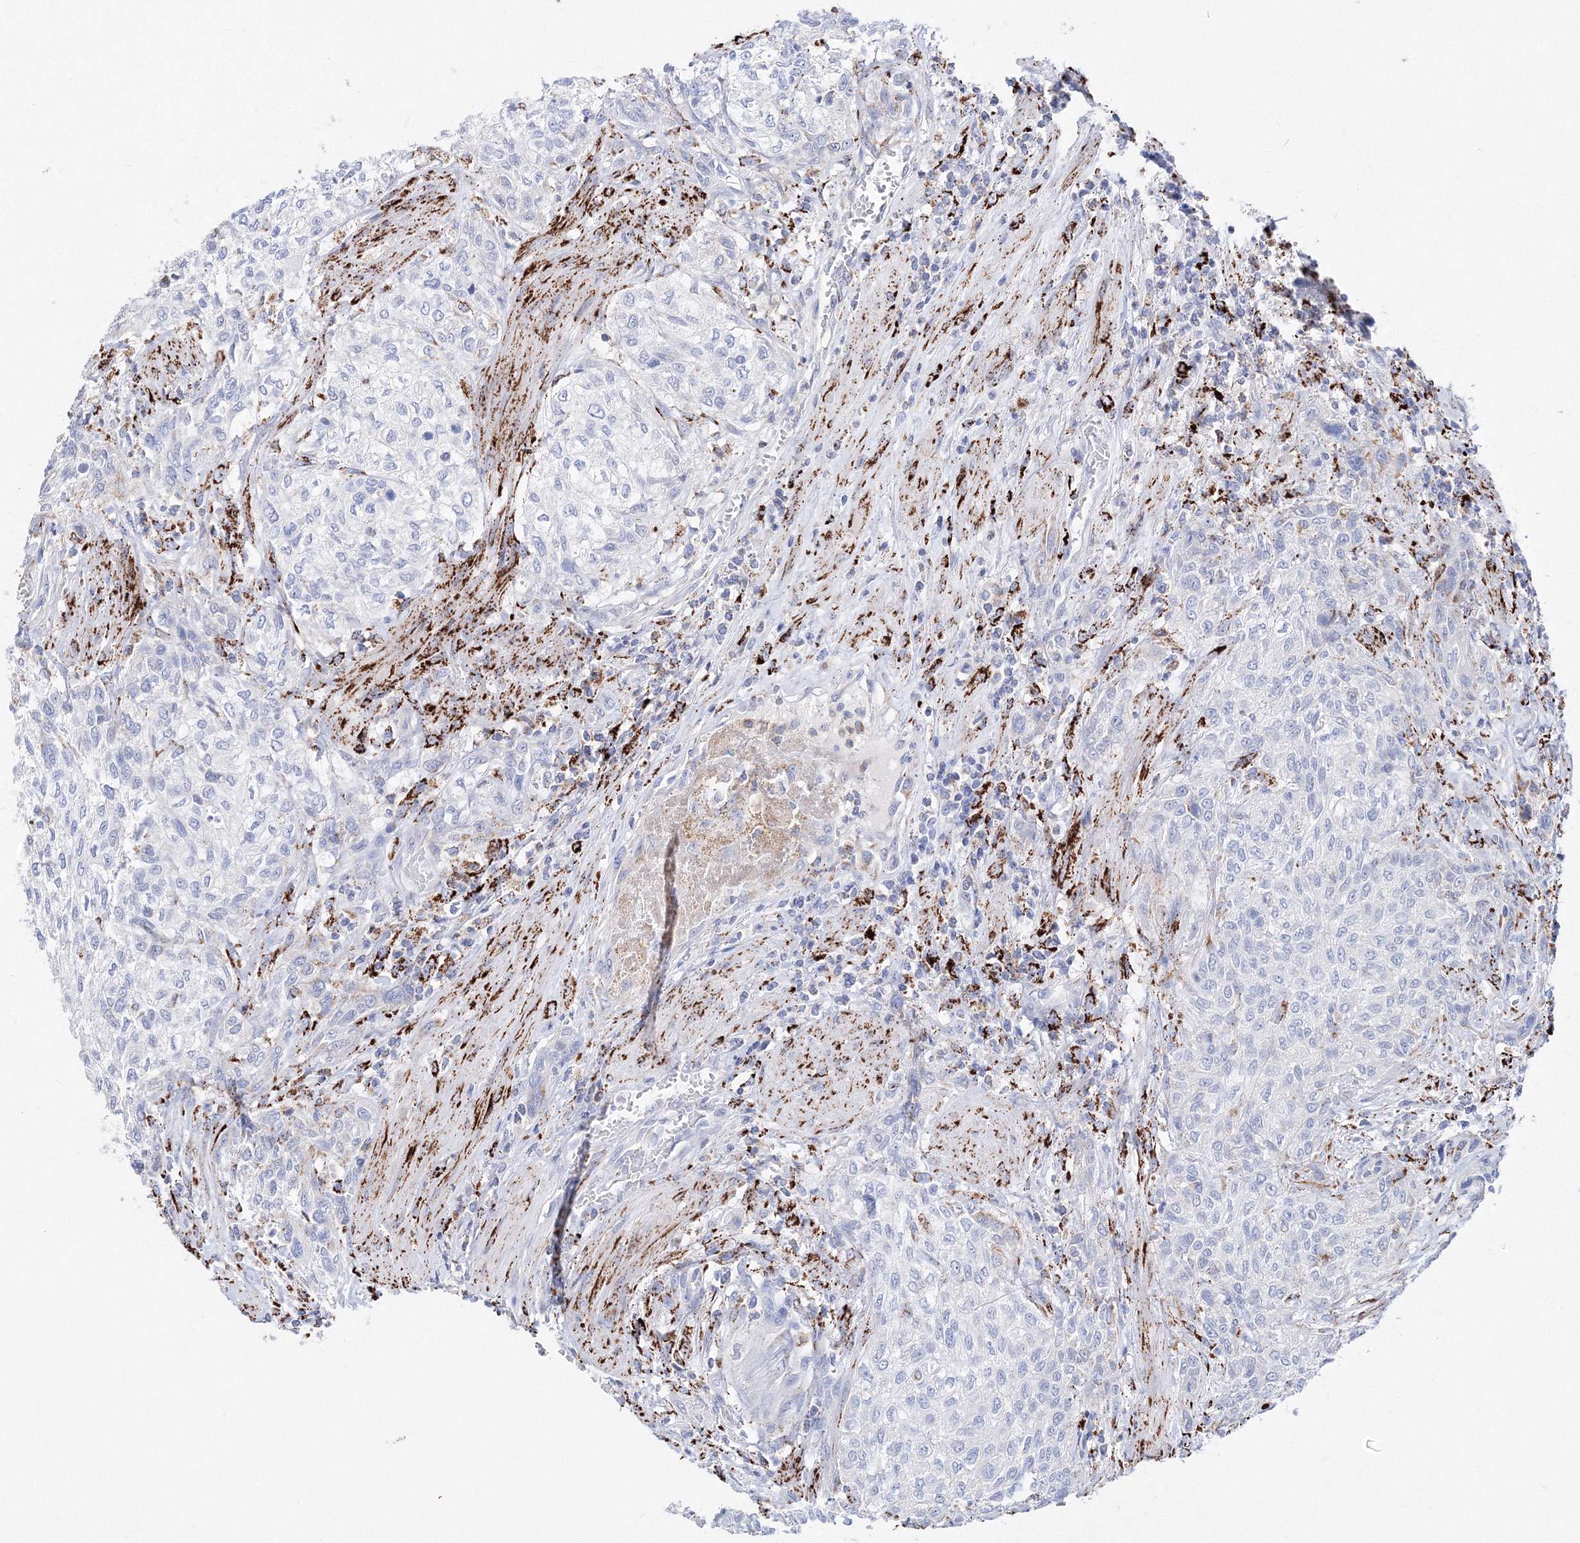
{"staining": {"intensity": "negative", "quantity": "none", "location": "none"}, "tissue": "urothelial cancer", "cell_type": "Tumor cells", "image_type": "cancer", "snomed": [{"axis": "morphology", "description": "Urothelial carcinoma, High grade"}, {"axis": "topography", "description": "Urinary bladder"}], "caption": "Urothelial cancer was stained to show a protein in brown. There is no significant positivity in tumor cells.", "gene": "MERTK", "patient": {"sex": "male", "age": 35}}